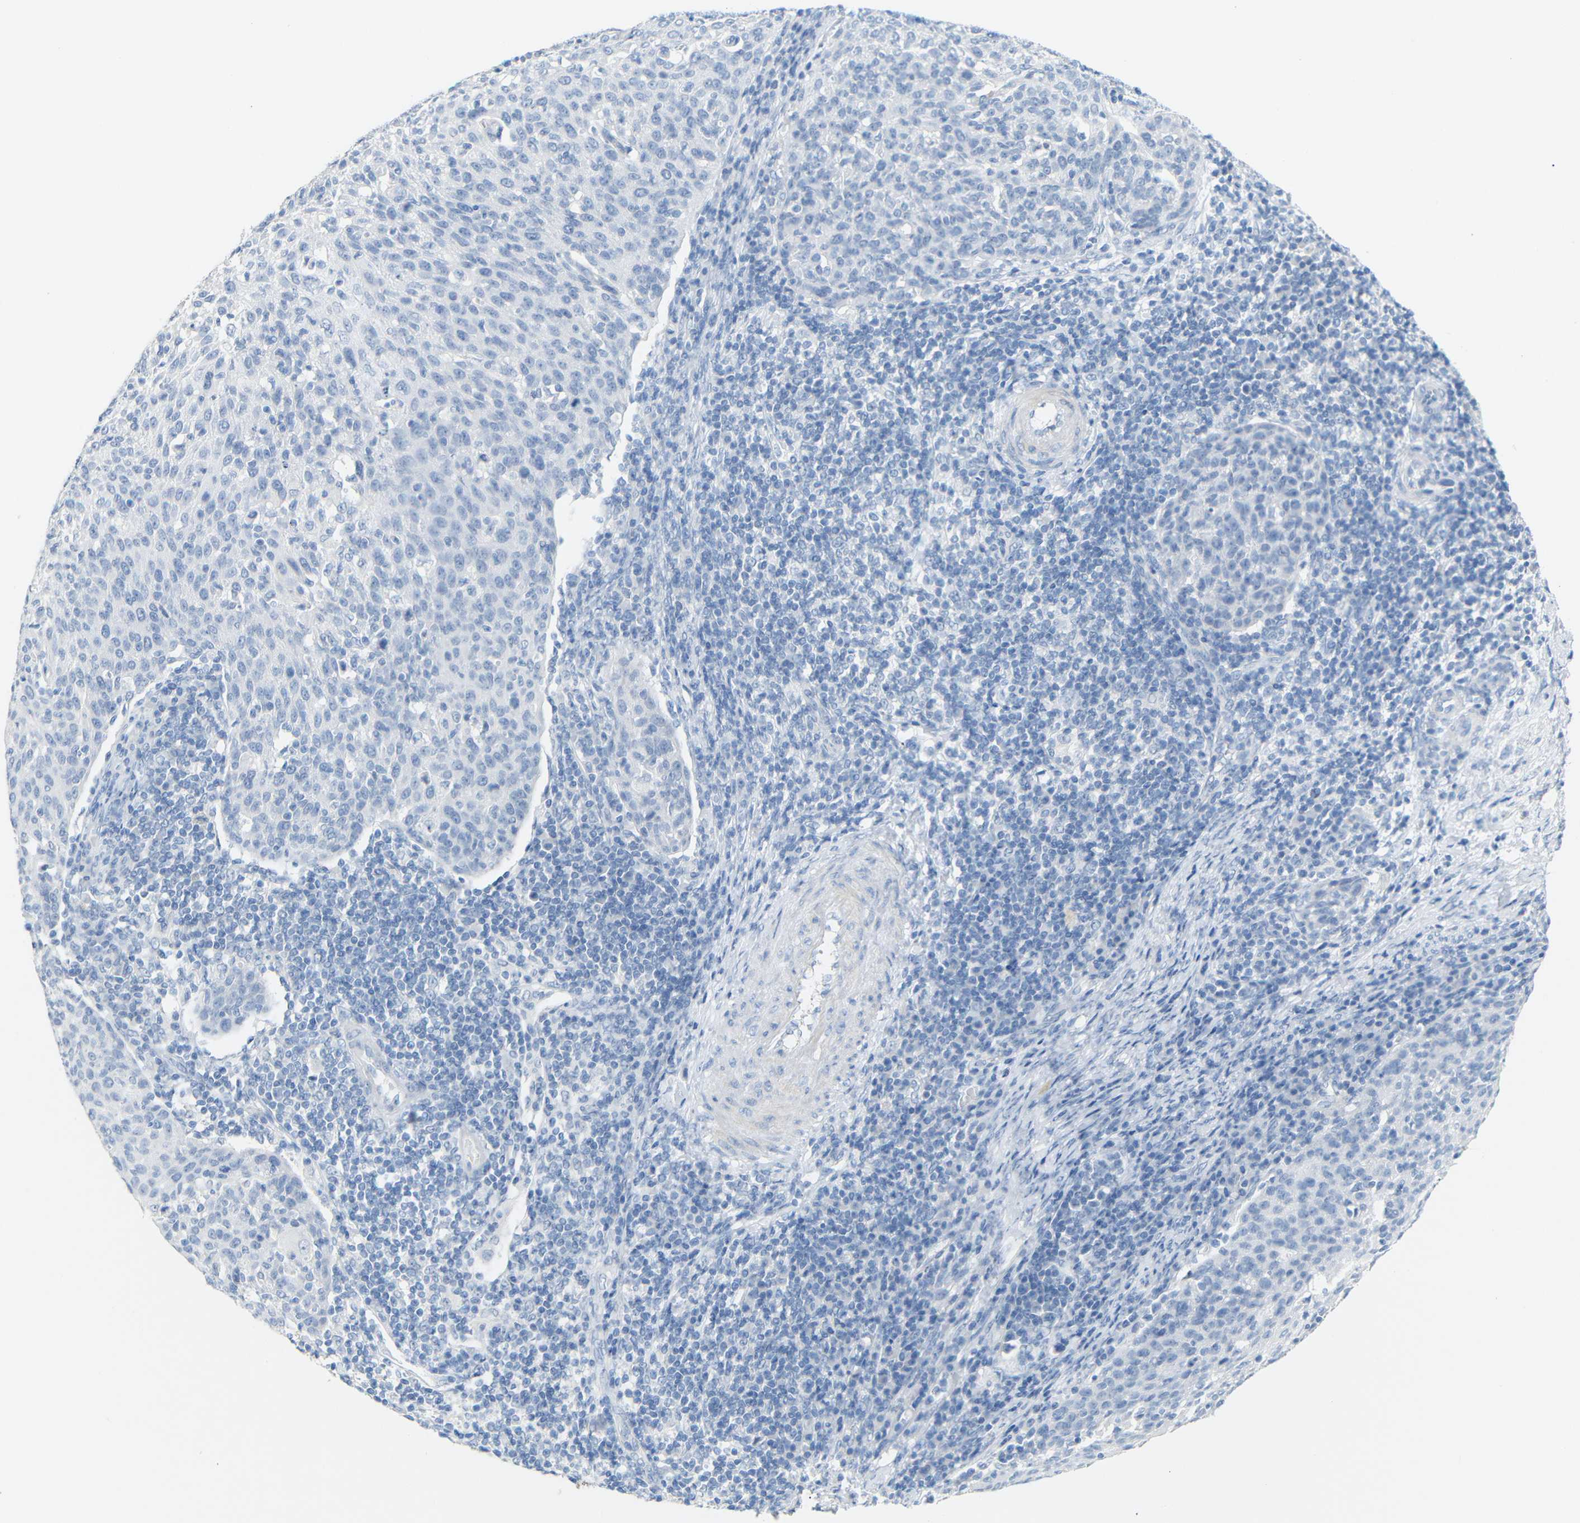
{"staining": {"intensity": "negative", "quantity": "none", "location": "none"}, "tissue": "cervical cancer", "cell_type": "Tumor cells", "image_type": "cancer", "snomed": [{"axis": "morphology", "description": "Squamous cell carcinoma, NOS"}, {"axis": "topography", "description": "Cervix"}], "caption": "A photomicrograph of human cervical cancer (squamous cell carcinoma) is negative for staining in tumor cells.", "gene": "OPN1SW", "patient": {"sex": "female", "age": 38}}